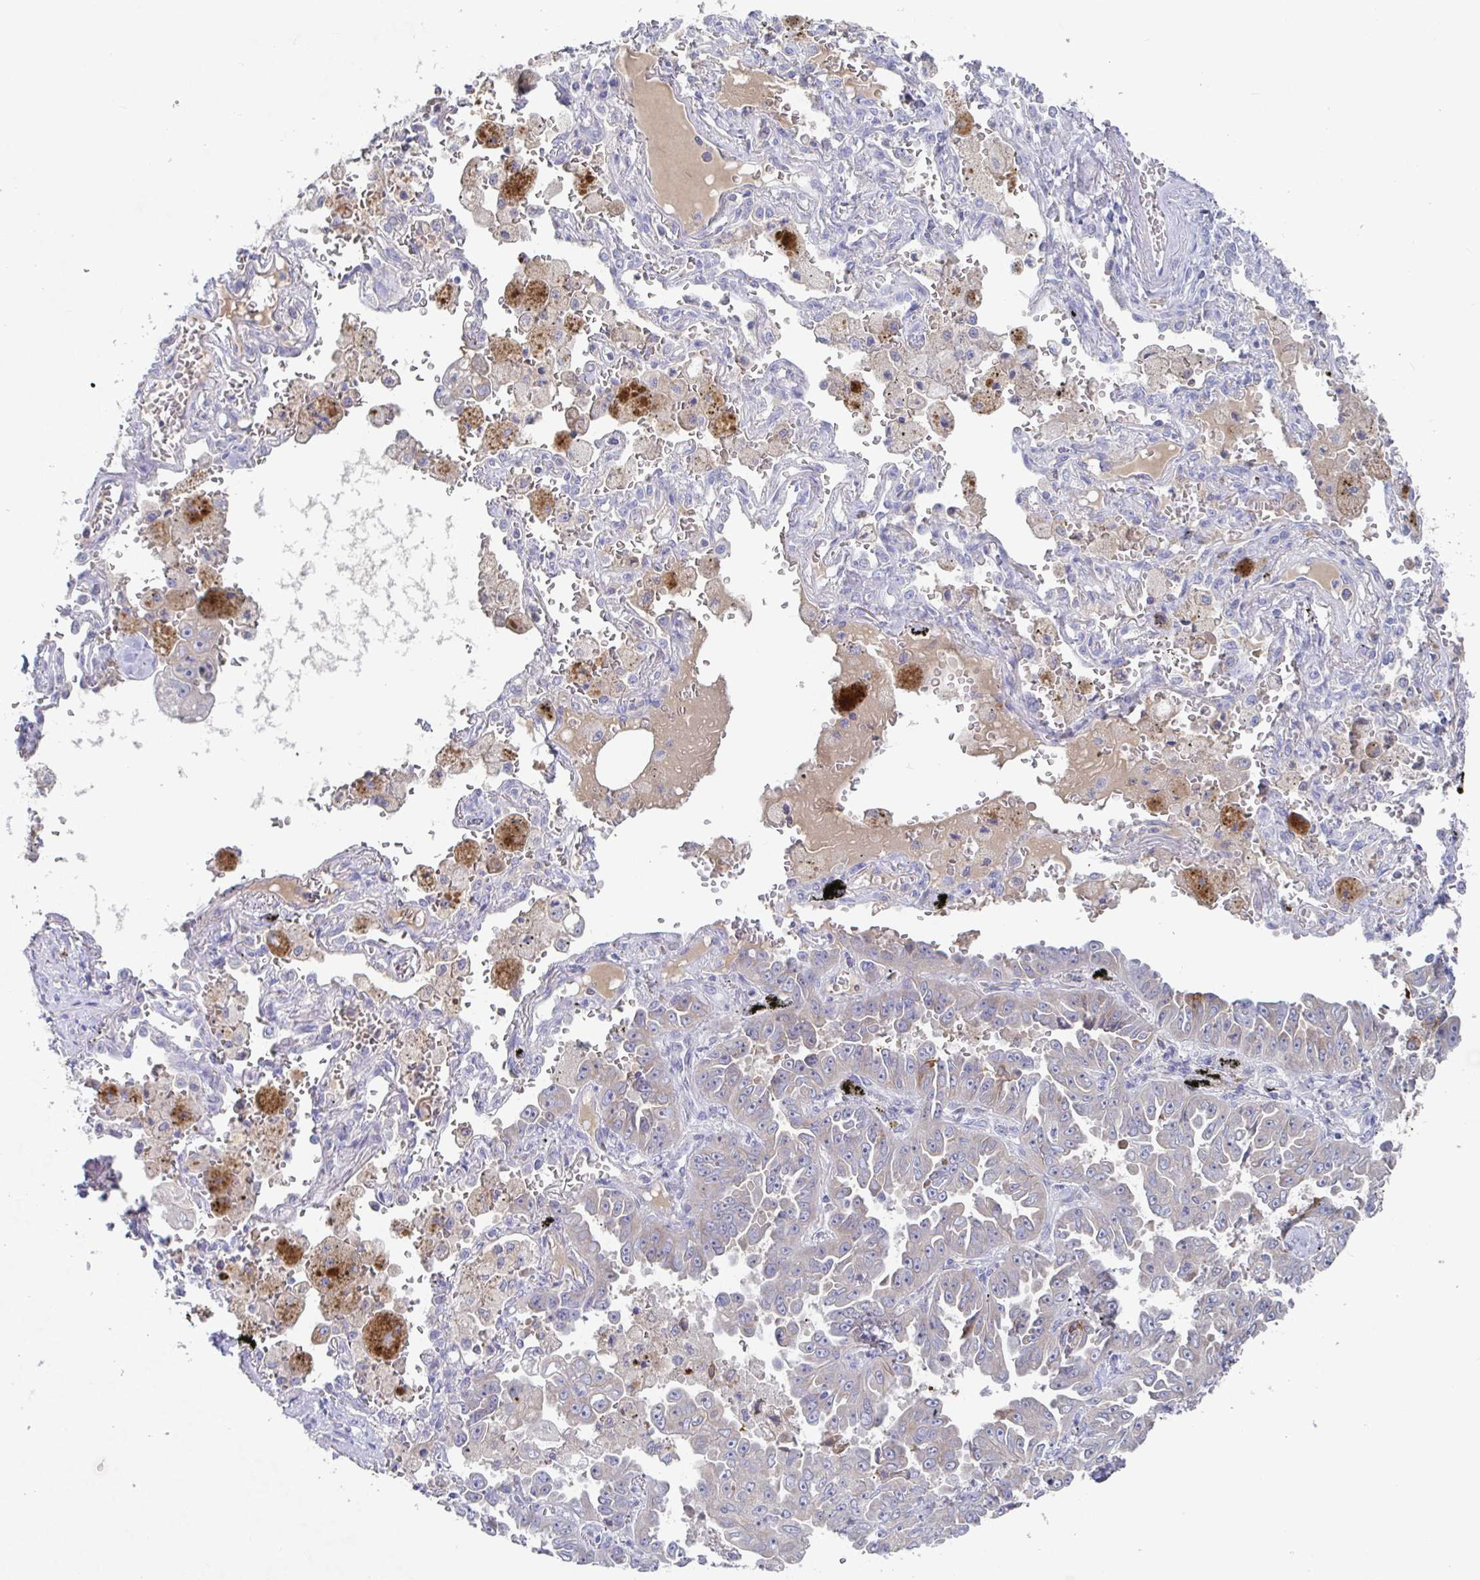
{"staining": {"intensity": "negative", "quantity": "none", "location": "none"}, "tissue": "lung cancer", "cell_type": "Tumor cells", "image_type": "cancer", "snomed": [{"axis": "morphology", "description": "Adenocarcinoma, NOS"}, {"axis": "topography", "description": "Lung"}], "caption": "Adenocarcinoma (lung) was stained to show a protein in brown. There is no significant expression in tumor cells.", "gene": "GPR148", "patient": {"sex": "female", "age": 52}}